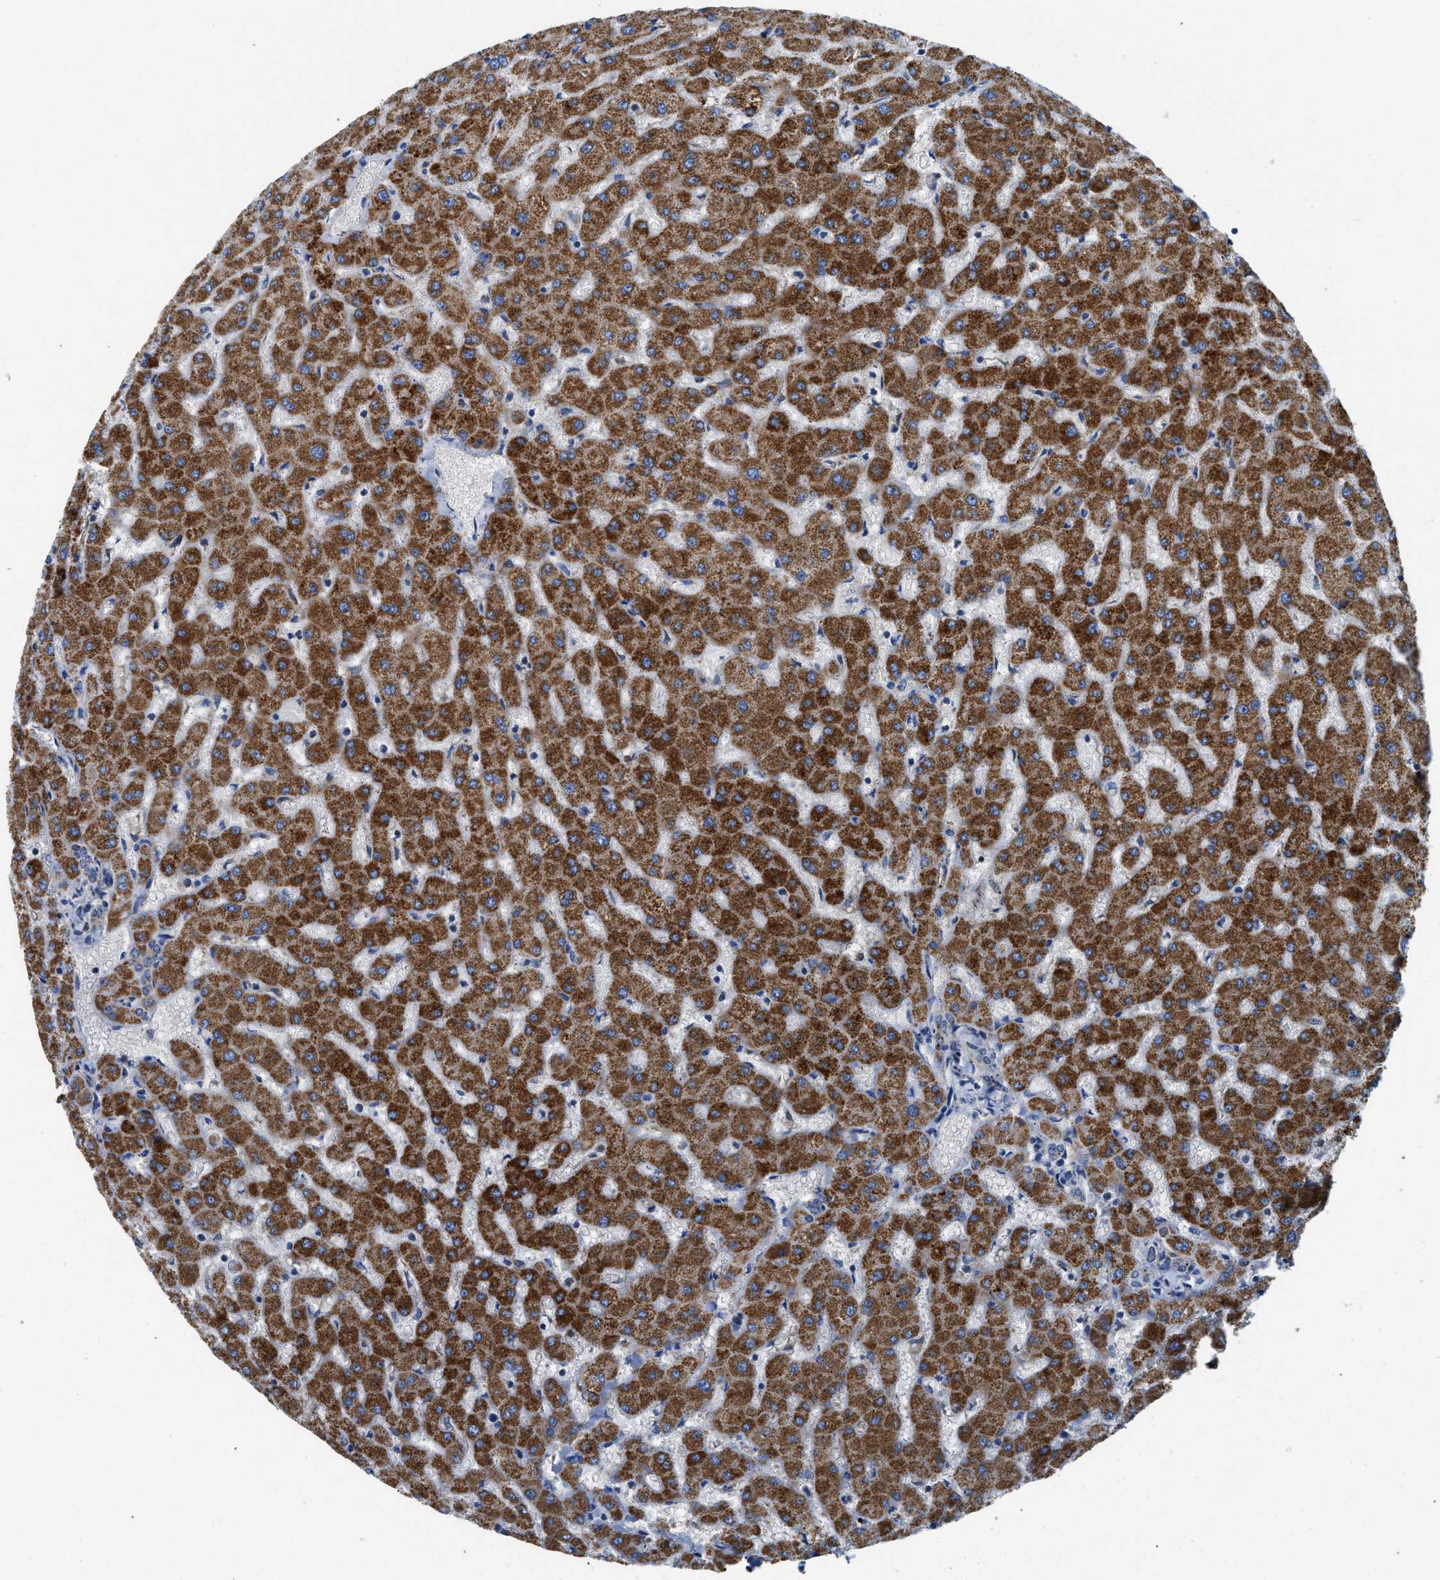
{"staining": {"intensity": "weak", "quantity": "<25%", "location": "cytoplasmic/membranous"}, "tissue": "liver", "cell_type": "Cholangiocytes", "image_type": "normal", "snomed": [{"axis": "morphology", "description": "Normal tissue, NOS"}, {"axis": "topography", "description": "Liver"}], "caption": "DAB (3,3'-diaminobenzidine) immunohistochemical staining of normal liver reveals no significant expression in cholangiocytes. (DAB immunohistochemistry with hematoxylin counter stain).", "gene": "SLC25A13", "patient": {"sex": "female", "age": 63}}